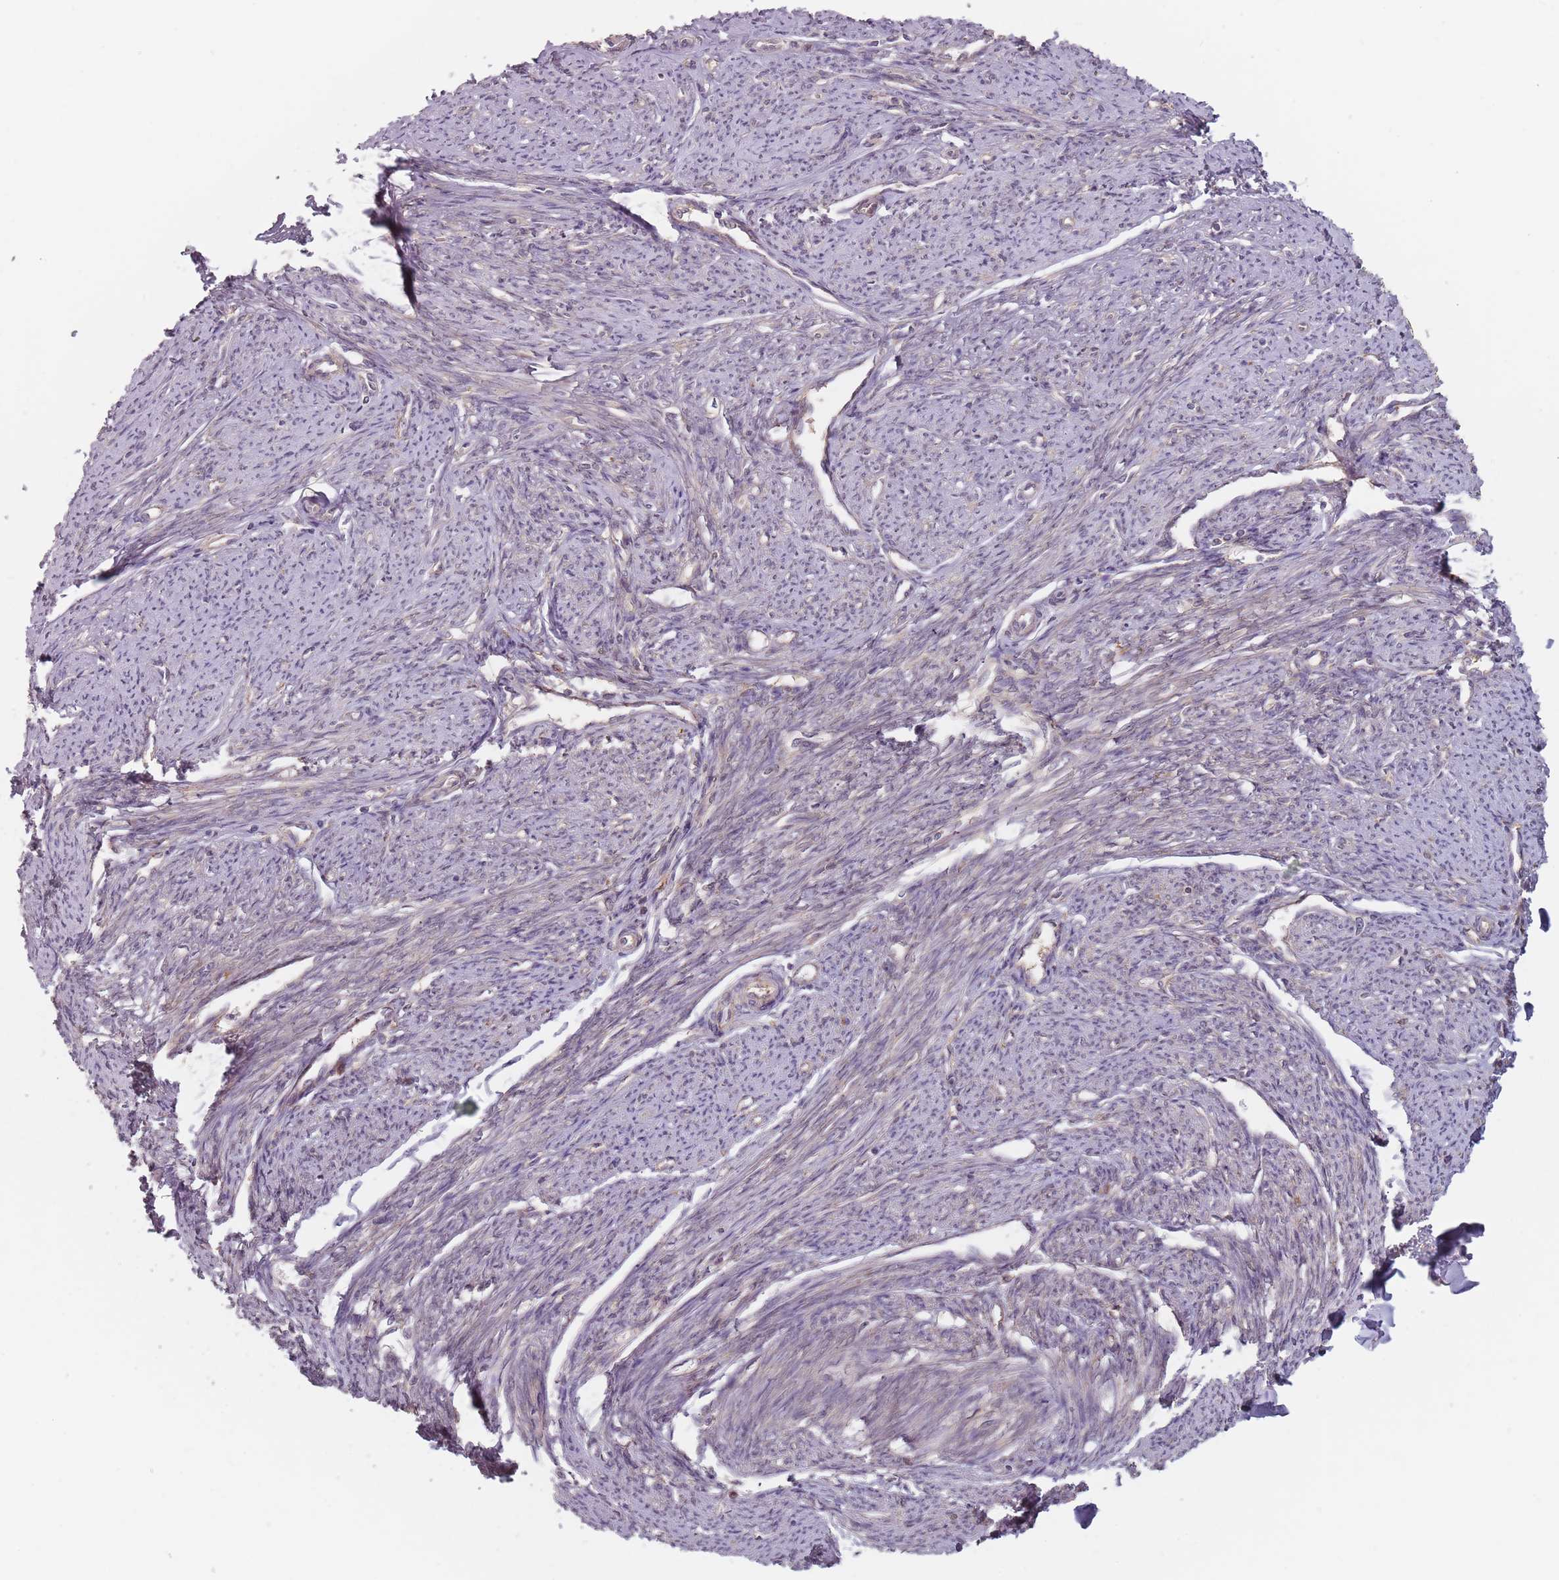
{"staining": {"intensity": "weak", "quantity": "25%-75%", "location": "cytoplasmic/membranous"}, "tissue": "smooth muscle", "cell_type": "Smooth muscle cells", "image_type": "normal", "snomed": [{"axis": "morphology", "description": "Normal tissue, NOS"}, {"axis": "topography", "description": "Smooth muscle"}, {"axis": "topography", "description": "Uterus"}], "caption": "A low amount of weak cytoplasmic/membranous positivity is seen in about 25%-75% of smooth muscle cells in unremarkable smooth muscle.", "gene": "NAXE", "patient": {"sex": "female", "age": 59}}